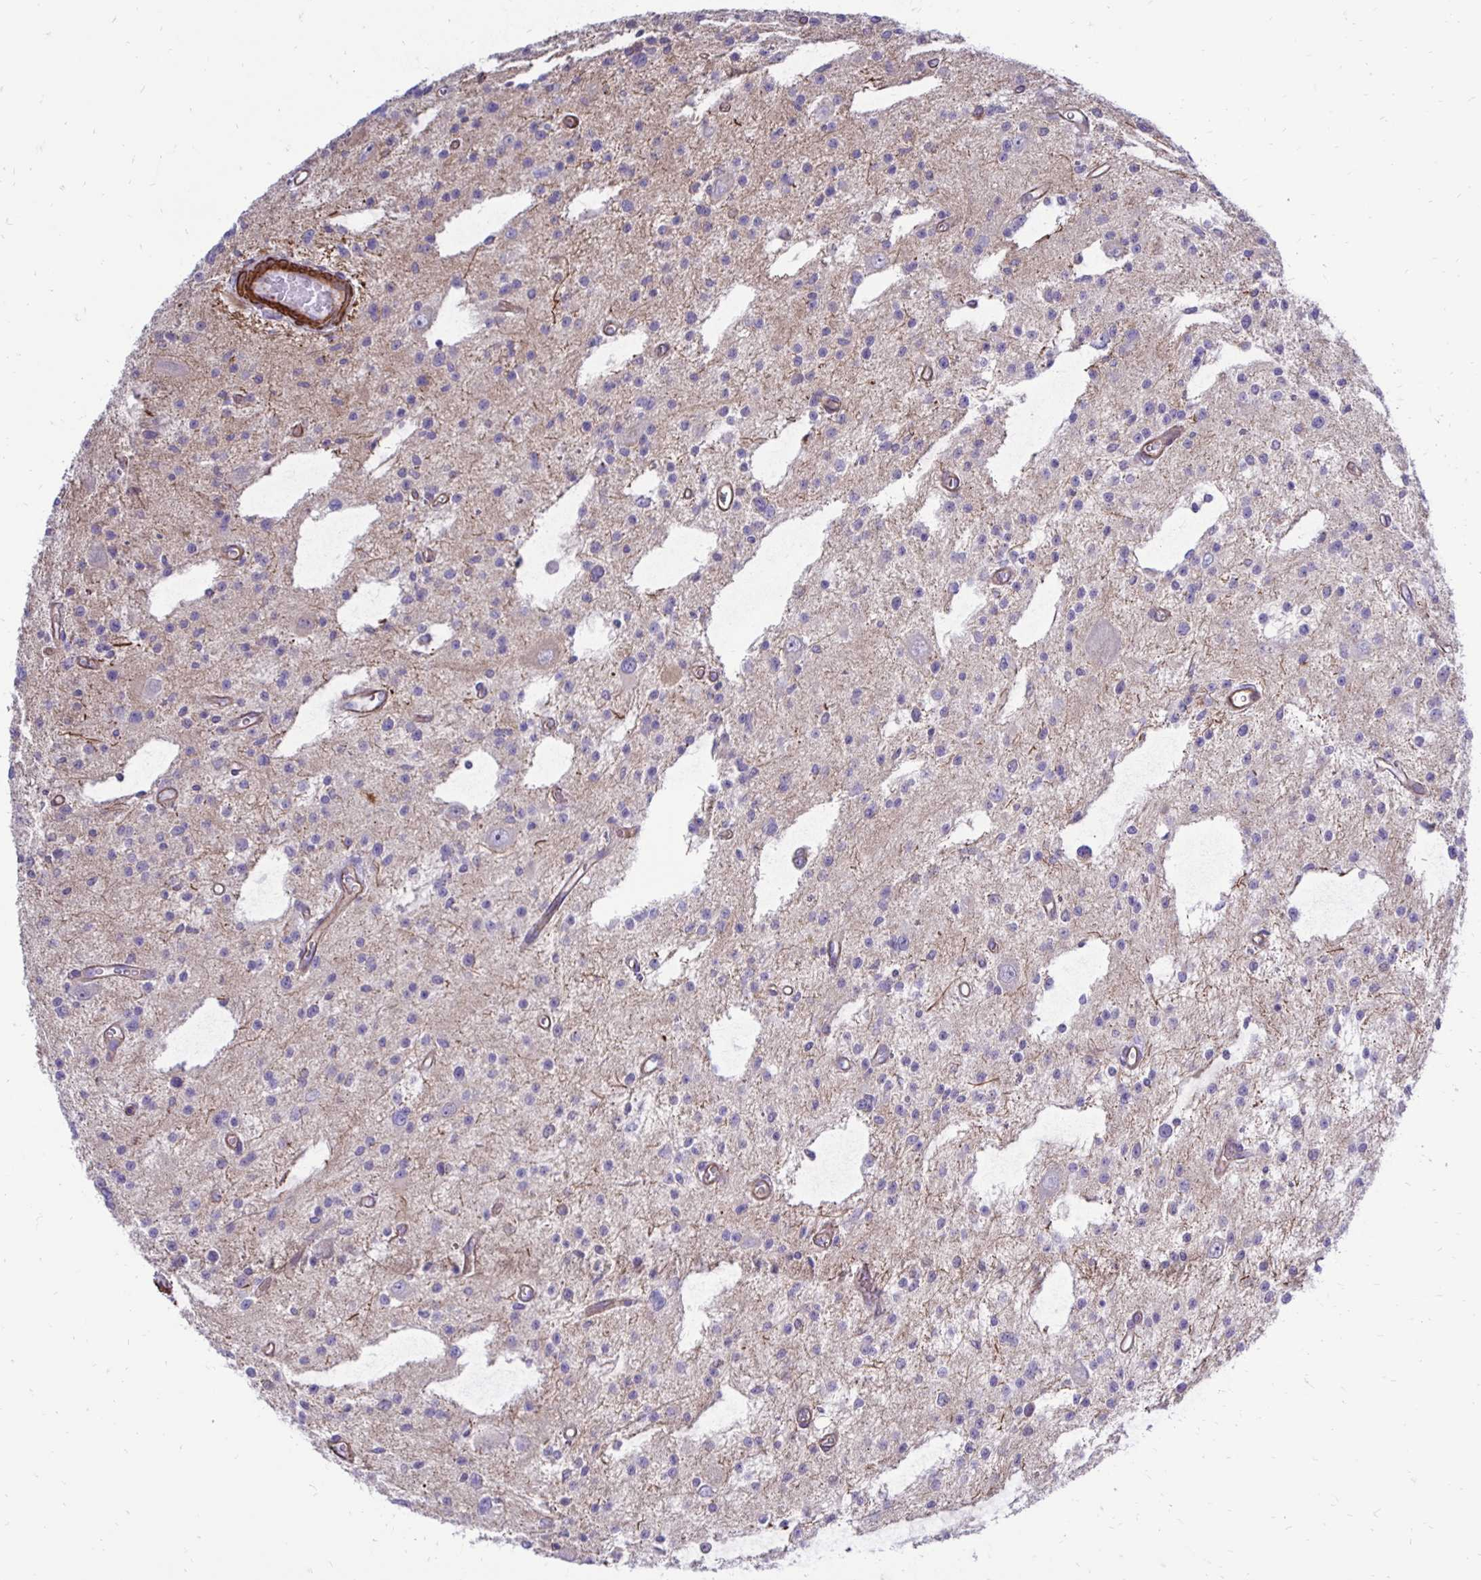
{"staining": {"intensity": "negative", "quantity": "none", "location": "none"}, "tissue": "glioma", "cell_type": "Tumor cells", "image_type": "cancer", "snomed": [{"axis": "morphology", "description": "Glioma, malignant, Low grade"}, {"axis": "topography", "description": "Brain"}], "caption": "Immunohistochemical staining of human glioma exhibits no significant staining in tumor cells.", "gene": "CTPS1", "patient": {"sex": "male", "age": 43}}